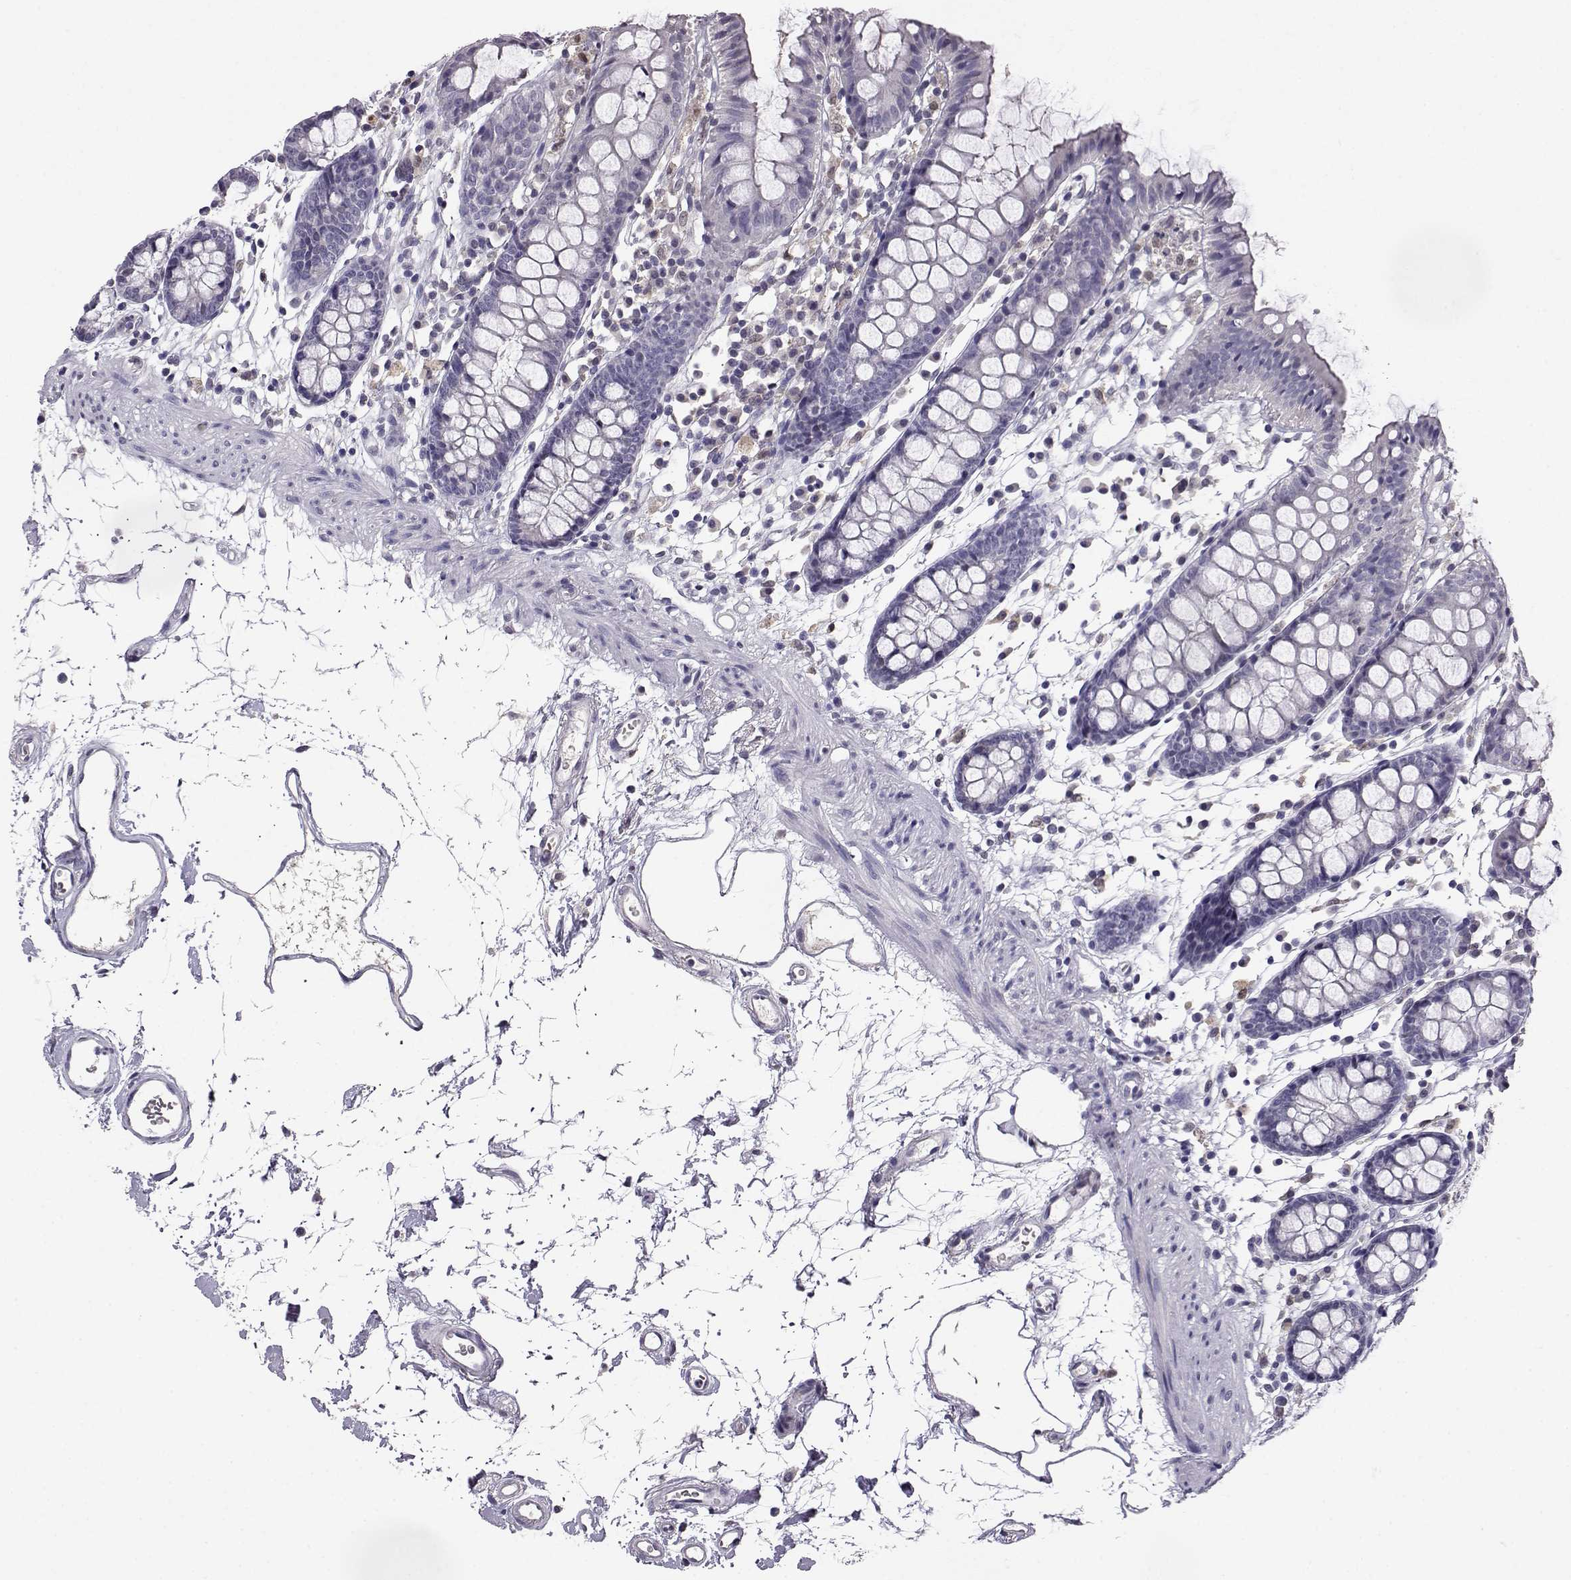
{"staining": {"intensity": "negative", "quantity": "none", "location": "none"}, "tissue": "colon", "cell_type": "Endothelial cells", "image_type": "normal", "snomed": [{"axis": "morphology", "description": "Normal tissue, NOS"}, {"axis": "topography", "description": "Colon"}], "caption": "This histopathology image is of benign colon stained with IHC to label a protein in brown with the nuclei are counter-stained blue. There is no staining in endothelial cells. (Stains: DAB (3,3'-diaminobenzidine) immunohistochemistry (IHC) with hematoxylin counter stain, Microscopy: brightfield microscopy at high magnification).", "gene": "AKR1B1", "patient": {"sex": "female", "age": 84}}